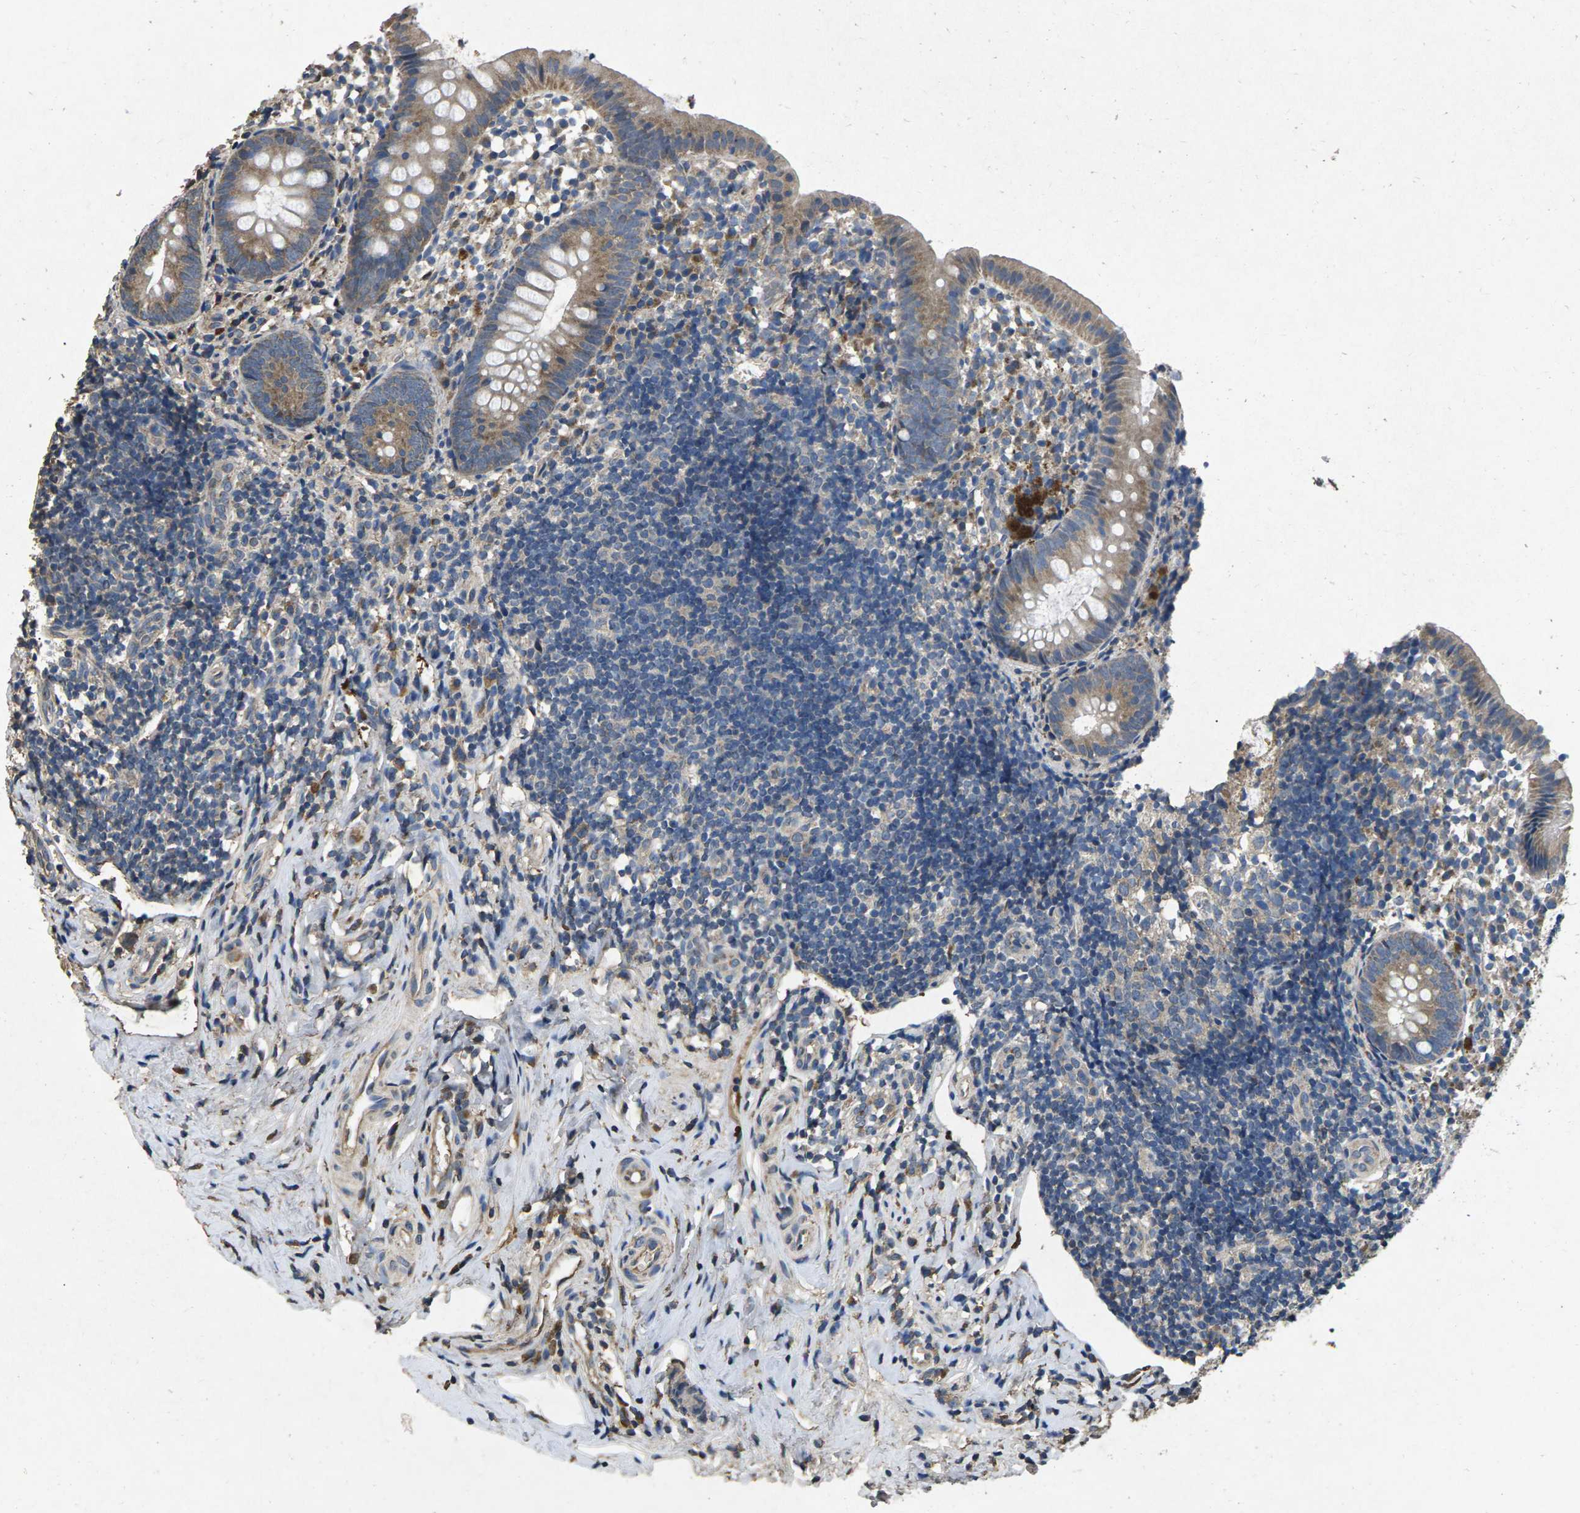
{"staining": {"intensity": "moderate", "quantity": "25%-75%", "location": "cytoplasmic/membranous"}, "tissue": "appendix", "cell_type": "Glandular cells", "image_type": "normal", "snomed": [{"axis": "morphology", "description": "Normal tissue, NOS"}, {"axis": "topography", "description": "Appendix"}], "caption": "A micrograph showing moderate cytoplasmic/membranous staining in approximately 25%-75% of glandular cells in benign appendix, as visualized by brown immunohistochemical staining.", "gene": "B4GAT1", "patient": {"sex": "female", "age": 20}}